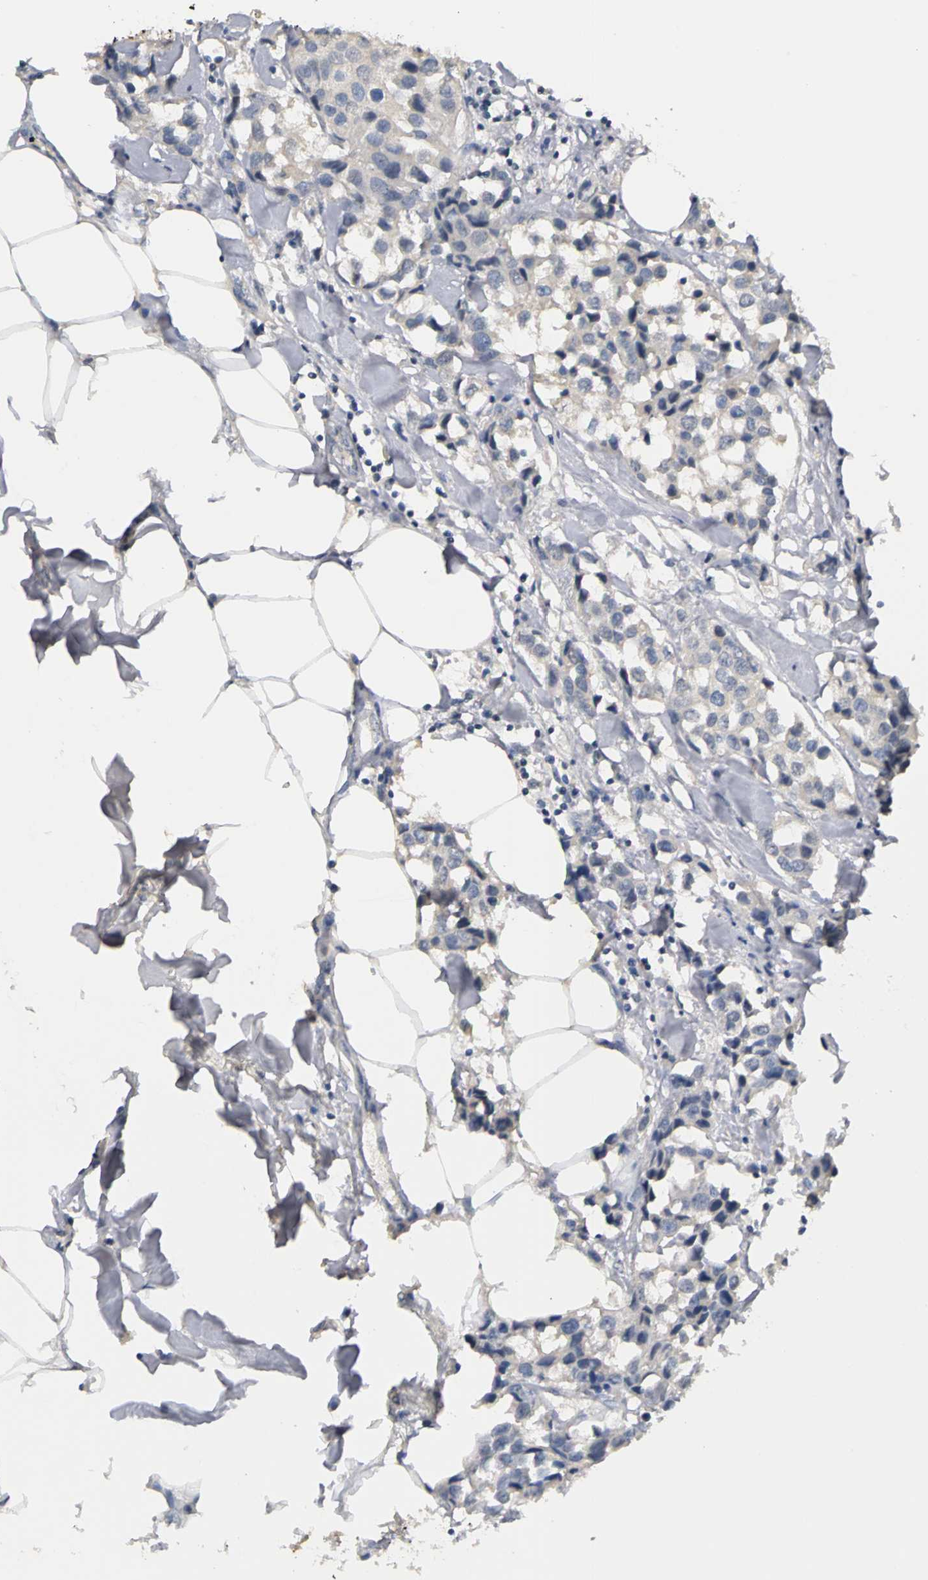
{"staining": {"intensity": "negative", "quantity": "none", "location": "none"}, "tissue": "breast cancer", "cell_type": "Tumor cells", "image_type": "cancer", "snomed": [{"axis": "morphology", "description": "Duct carcinoma"}, {"axis": "topography", "description": "Breast"}], "caption": "An image of human intraductal carcinoma (breast) is negative for staining in tumor cells.", "gene": "PGR", "patient": {"sex": "female", "age": 80}}